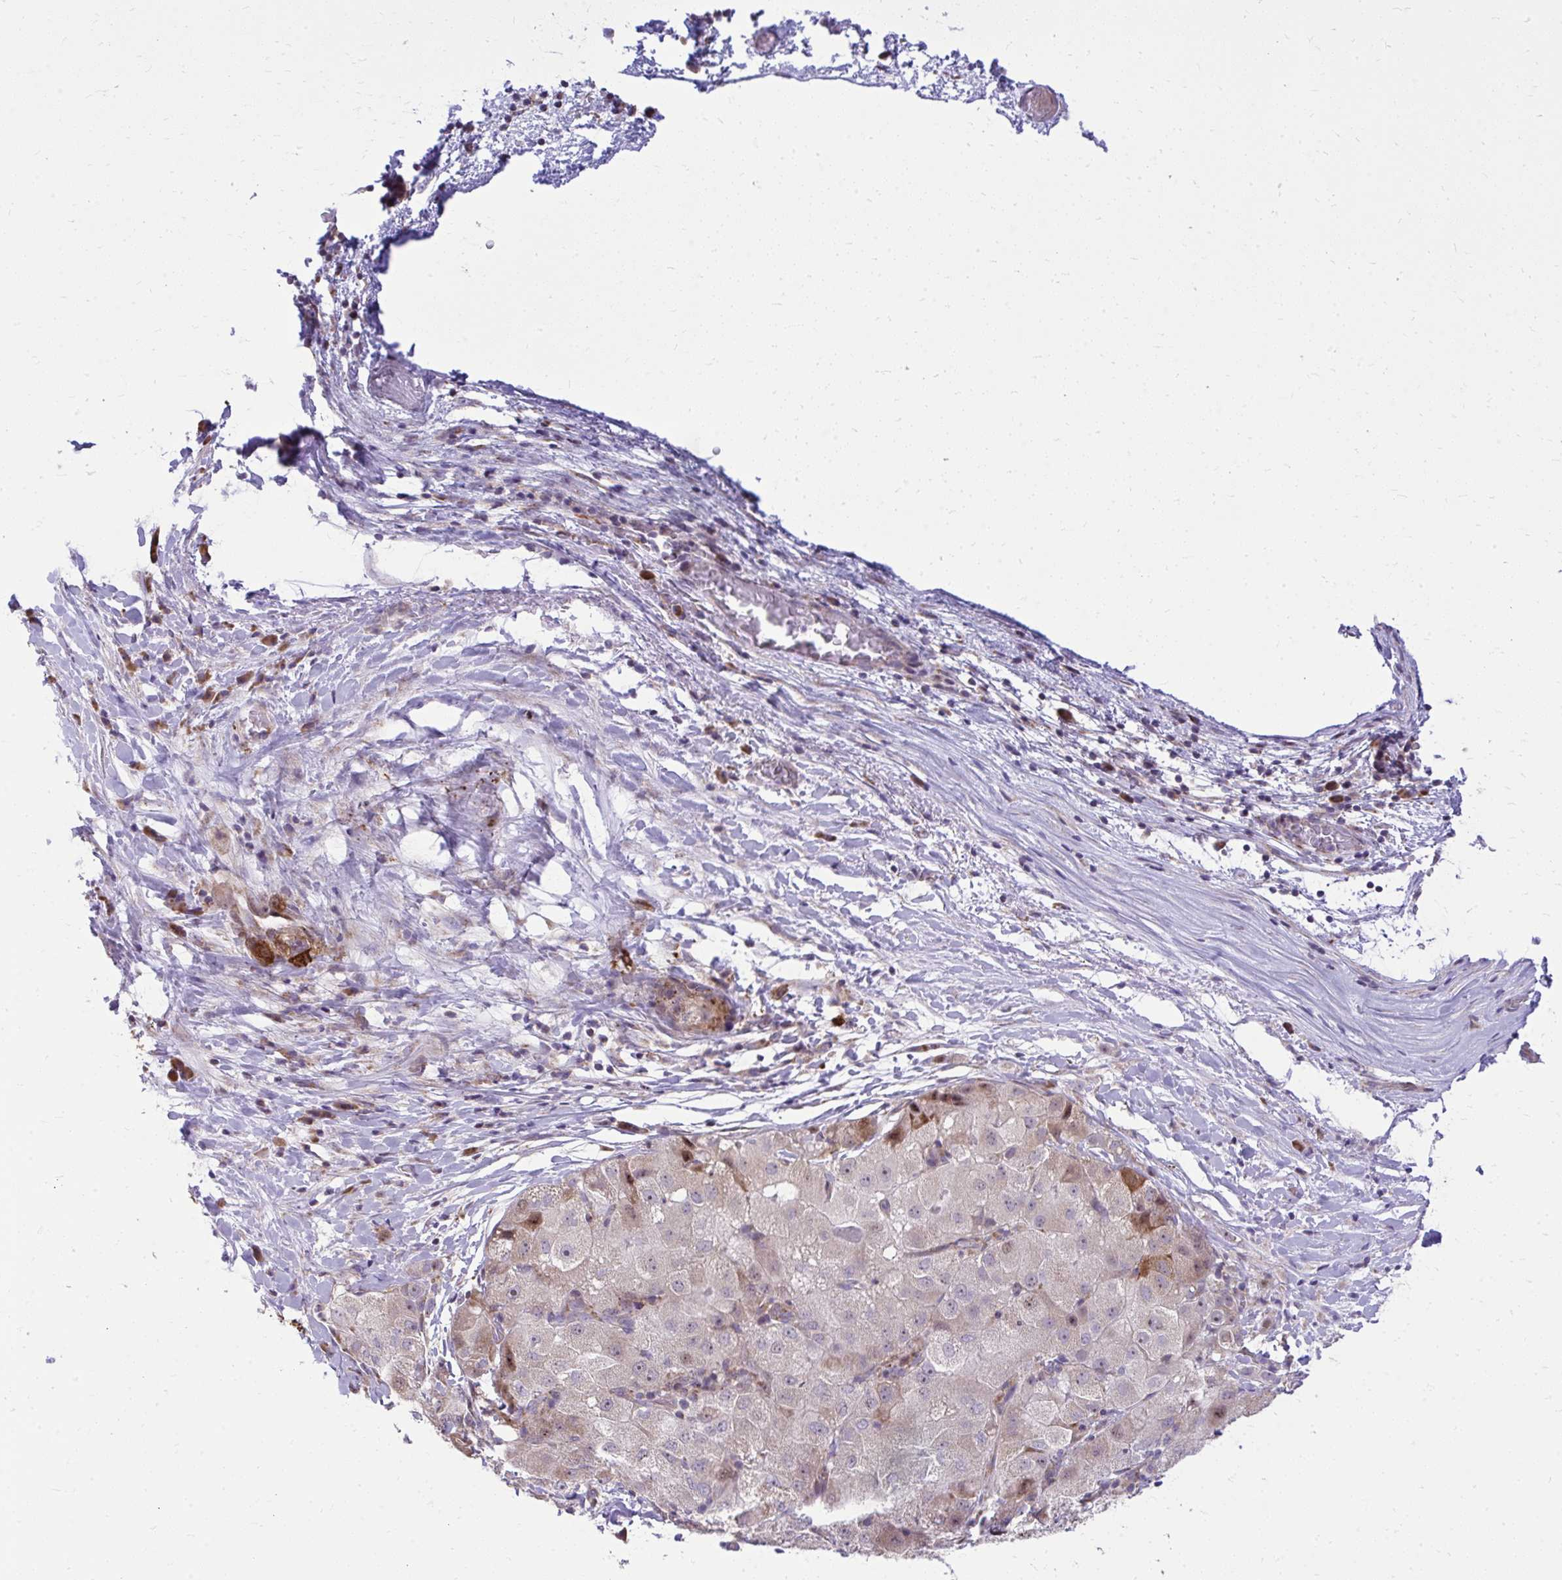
{"staining": {"intensity": "strong", "quantity": "25%-75%", "location": "cytoplasmic/membranous"}, "tissue": "liver cancer", "cell_type": "Tumor cells", "image_type": "cancer", "snomed": [{"axis": "morphology", "description": "Carcinoma, Hepatocellular, NOS"}, {"axis": "topography", "description": "Liver"}], "caption": "Approximately 25%-75% of tumor cells in hepatocellular carcinoma (liver) reveal strong cytoplasmic/membranous protein staining as visualized by brown immunohistochemical staining.", "gene": "GPRIN3", "patient": {"sex": "male", "age": 80}}